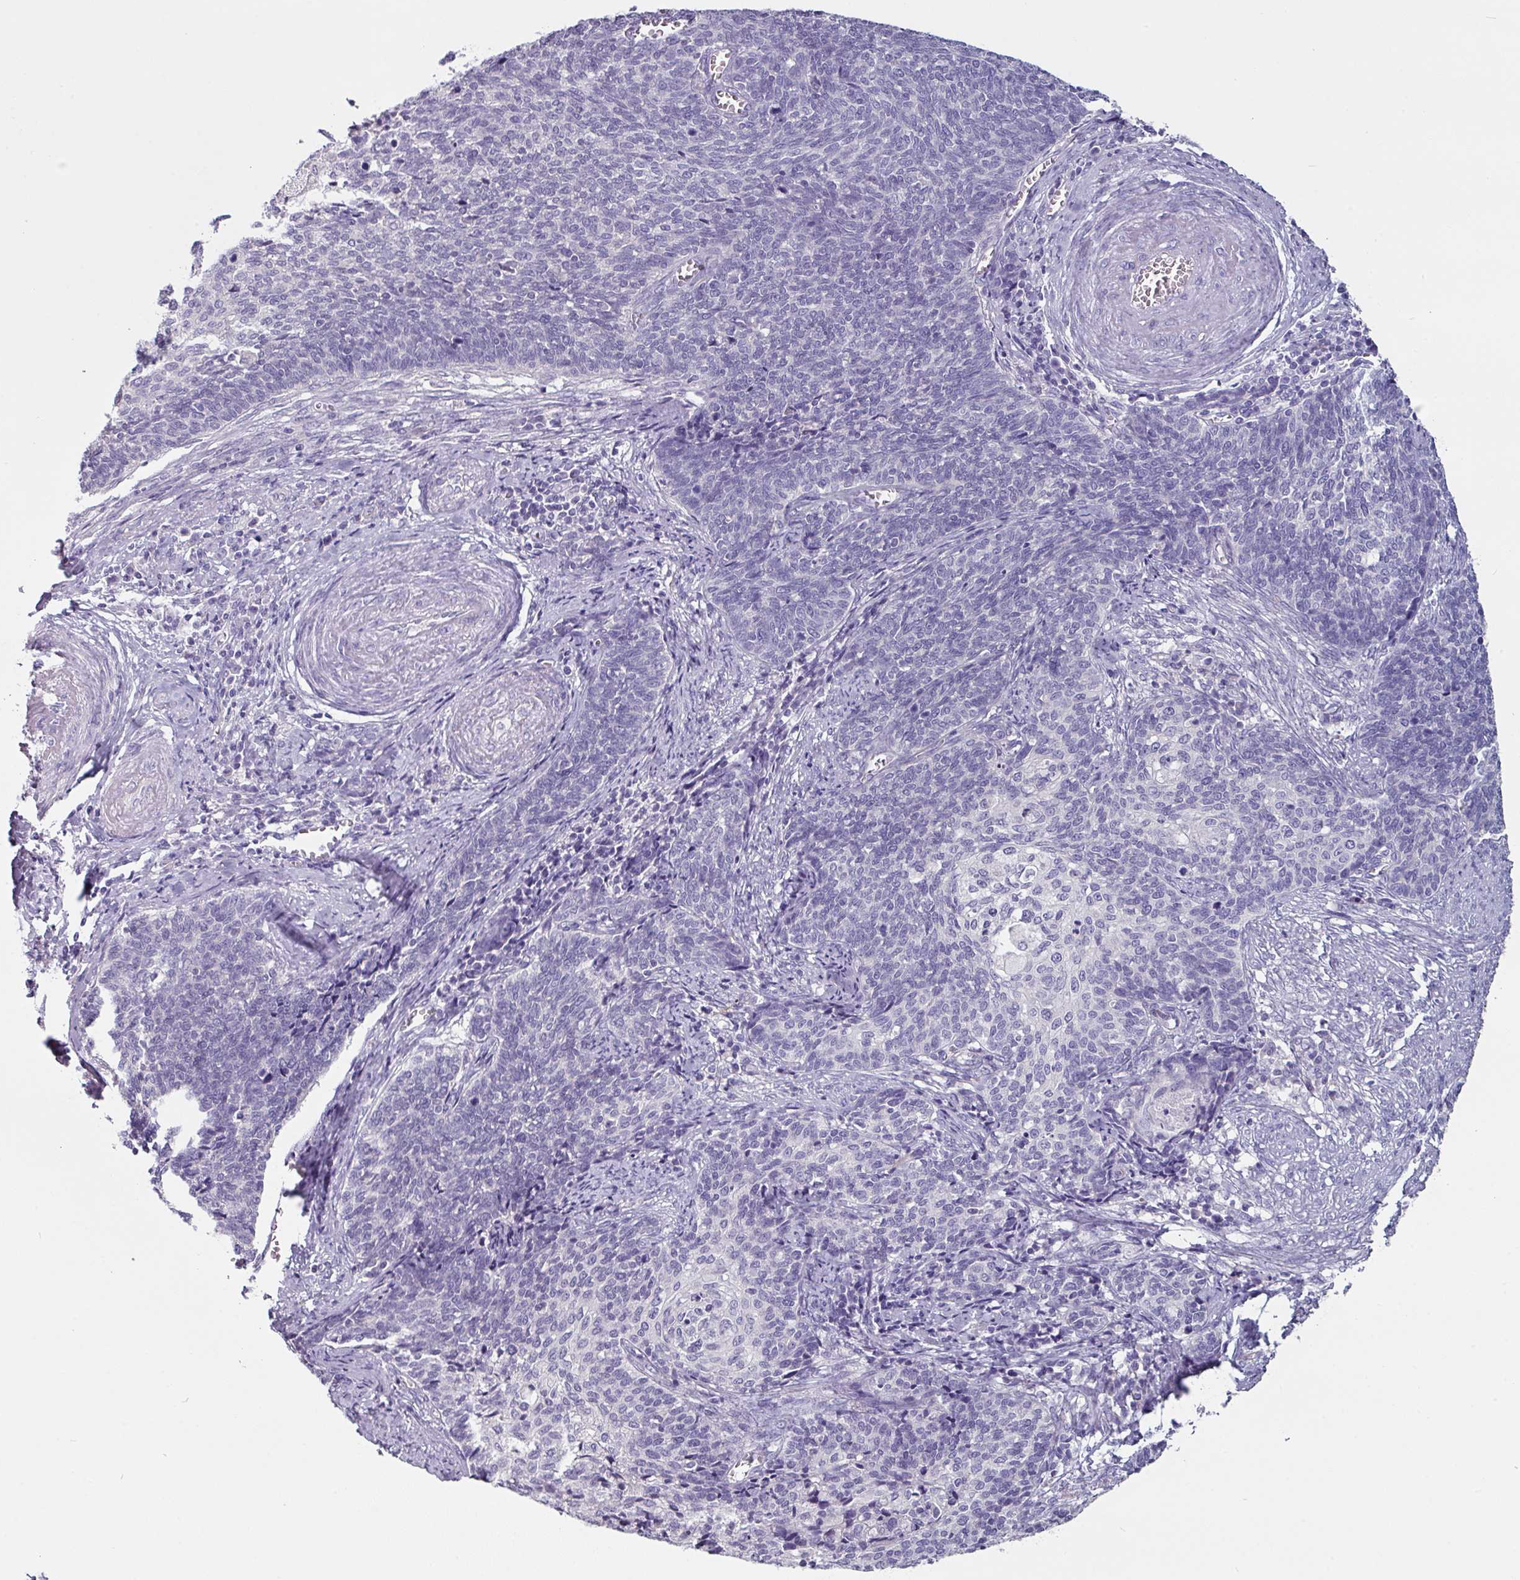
{"staining": {"intensity": "negative", "quantity": "none", "location": "none"}, "tissue": "cervical cancer", "cell_type": "Tumor cells", "image_type": "cancer", "snomed": [{"axis": "morphology", "description": "Squamous cell carcinoma, NOS"}, {"axis": "topography", "description": "Cervix"}], "caption": "An image of squamous cell carcinoma (cervical) stained for a protein demonstrates no brown staining in tumor cells.", "gene": "SLC17A7", "patient": {"sex": "female", "age": 39}}